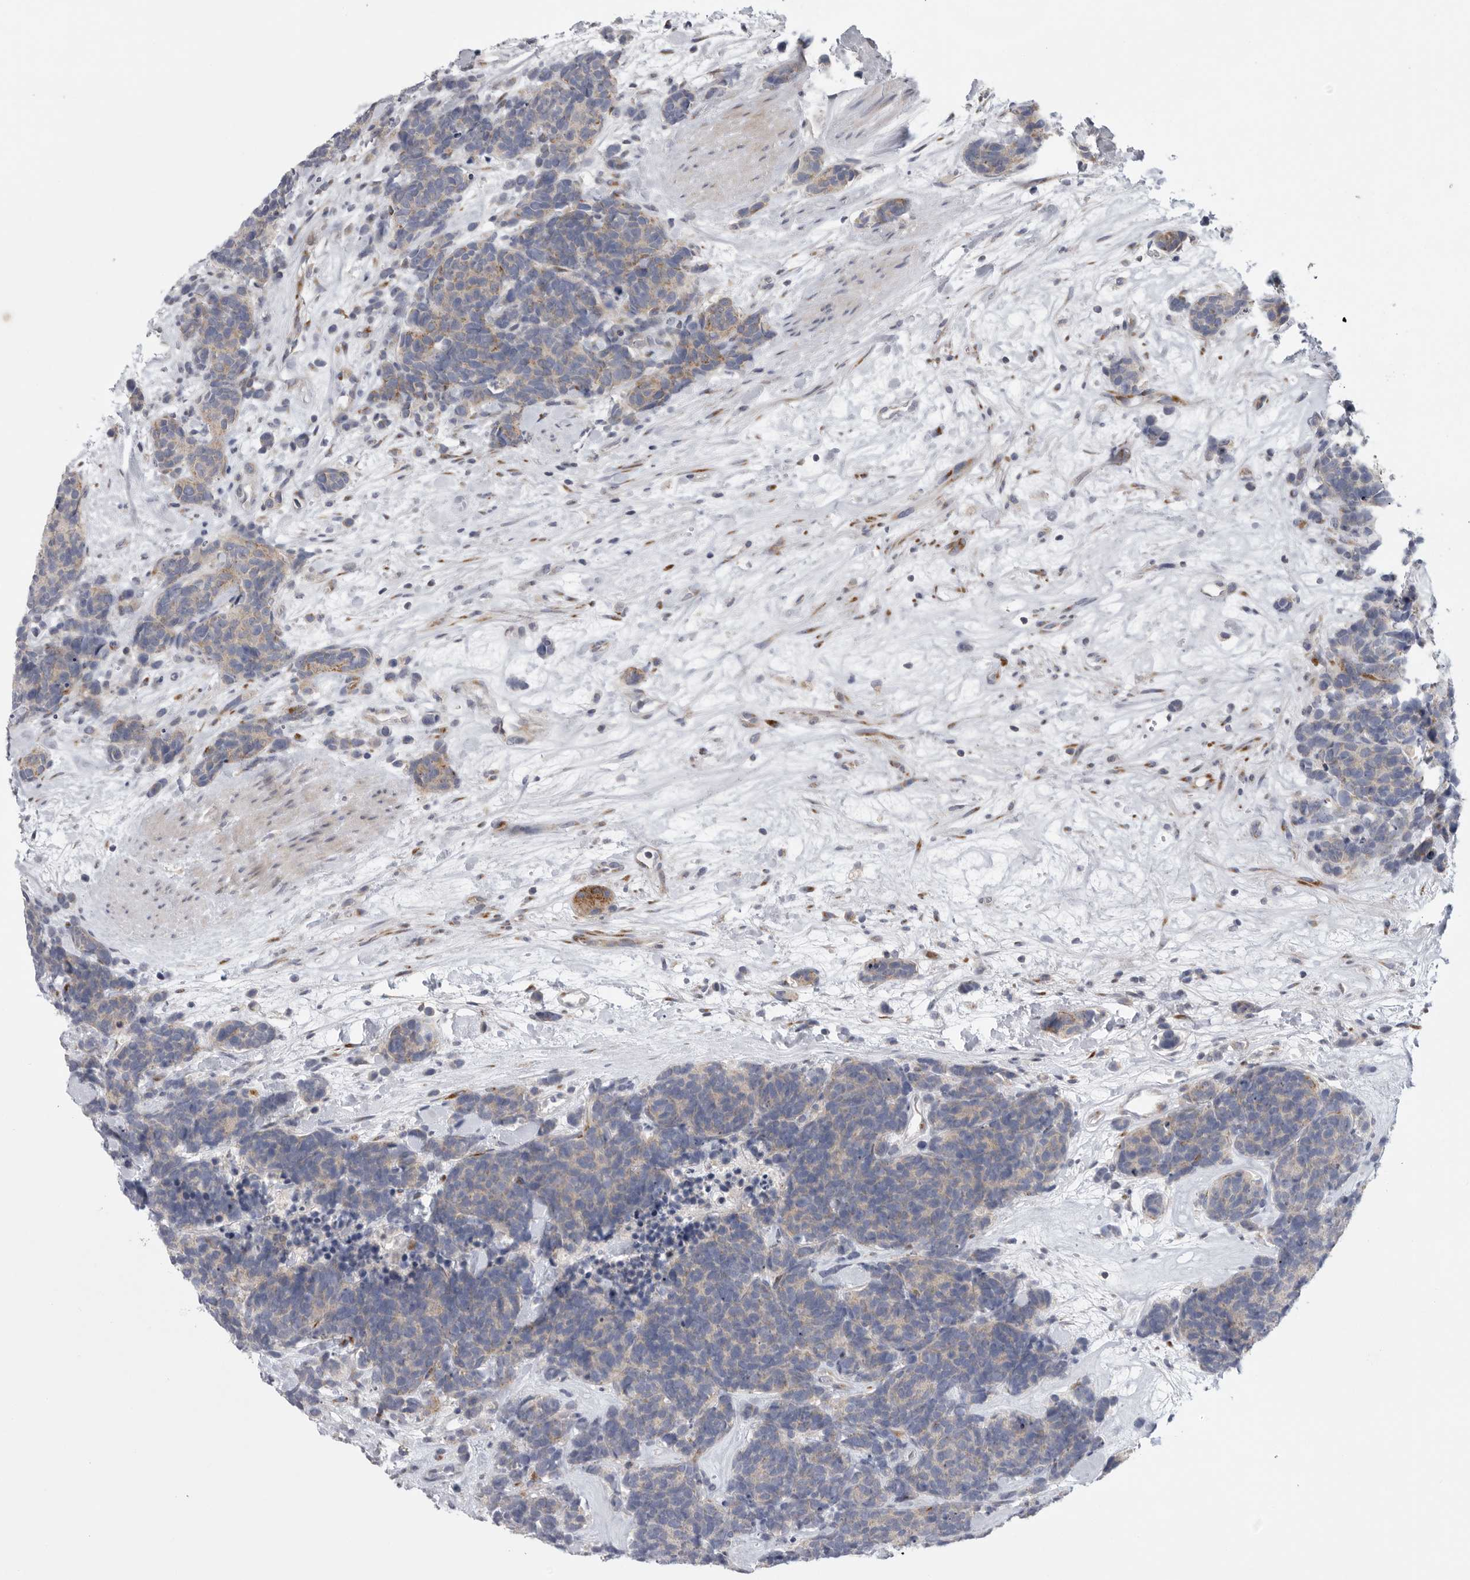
{"staining": {"intensity": "weak", "quantity": "<25%", "location": "cytoplasmic/membranous"}, "tissue": "carcinoid", "cell_type": "Tumor cells", "image_type": "cancer", "snomed": [{"axis": "morphology", "description": "Carcinoma, NOS"}, {"axis": "morphology", "description": "Carcinoid, malignant, NOS"}, {"axis": "topography", "description": "Urinary bladder"}], "caption": "Immunohistochemistry micrograph of carcinoid stained for a protein (brown), which displays no expression in tumor cells. (Immunohistochemistry (ihc), brightfield microscopy, high magnification).", "gene": "USP24", "patient": {"sex": "male", "age": 57}}